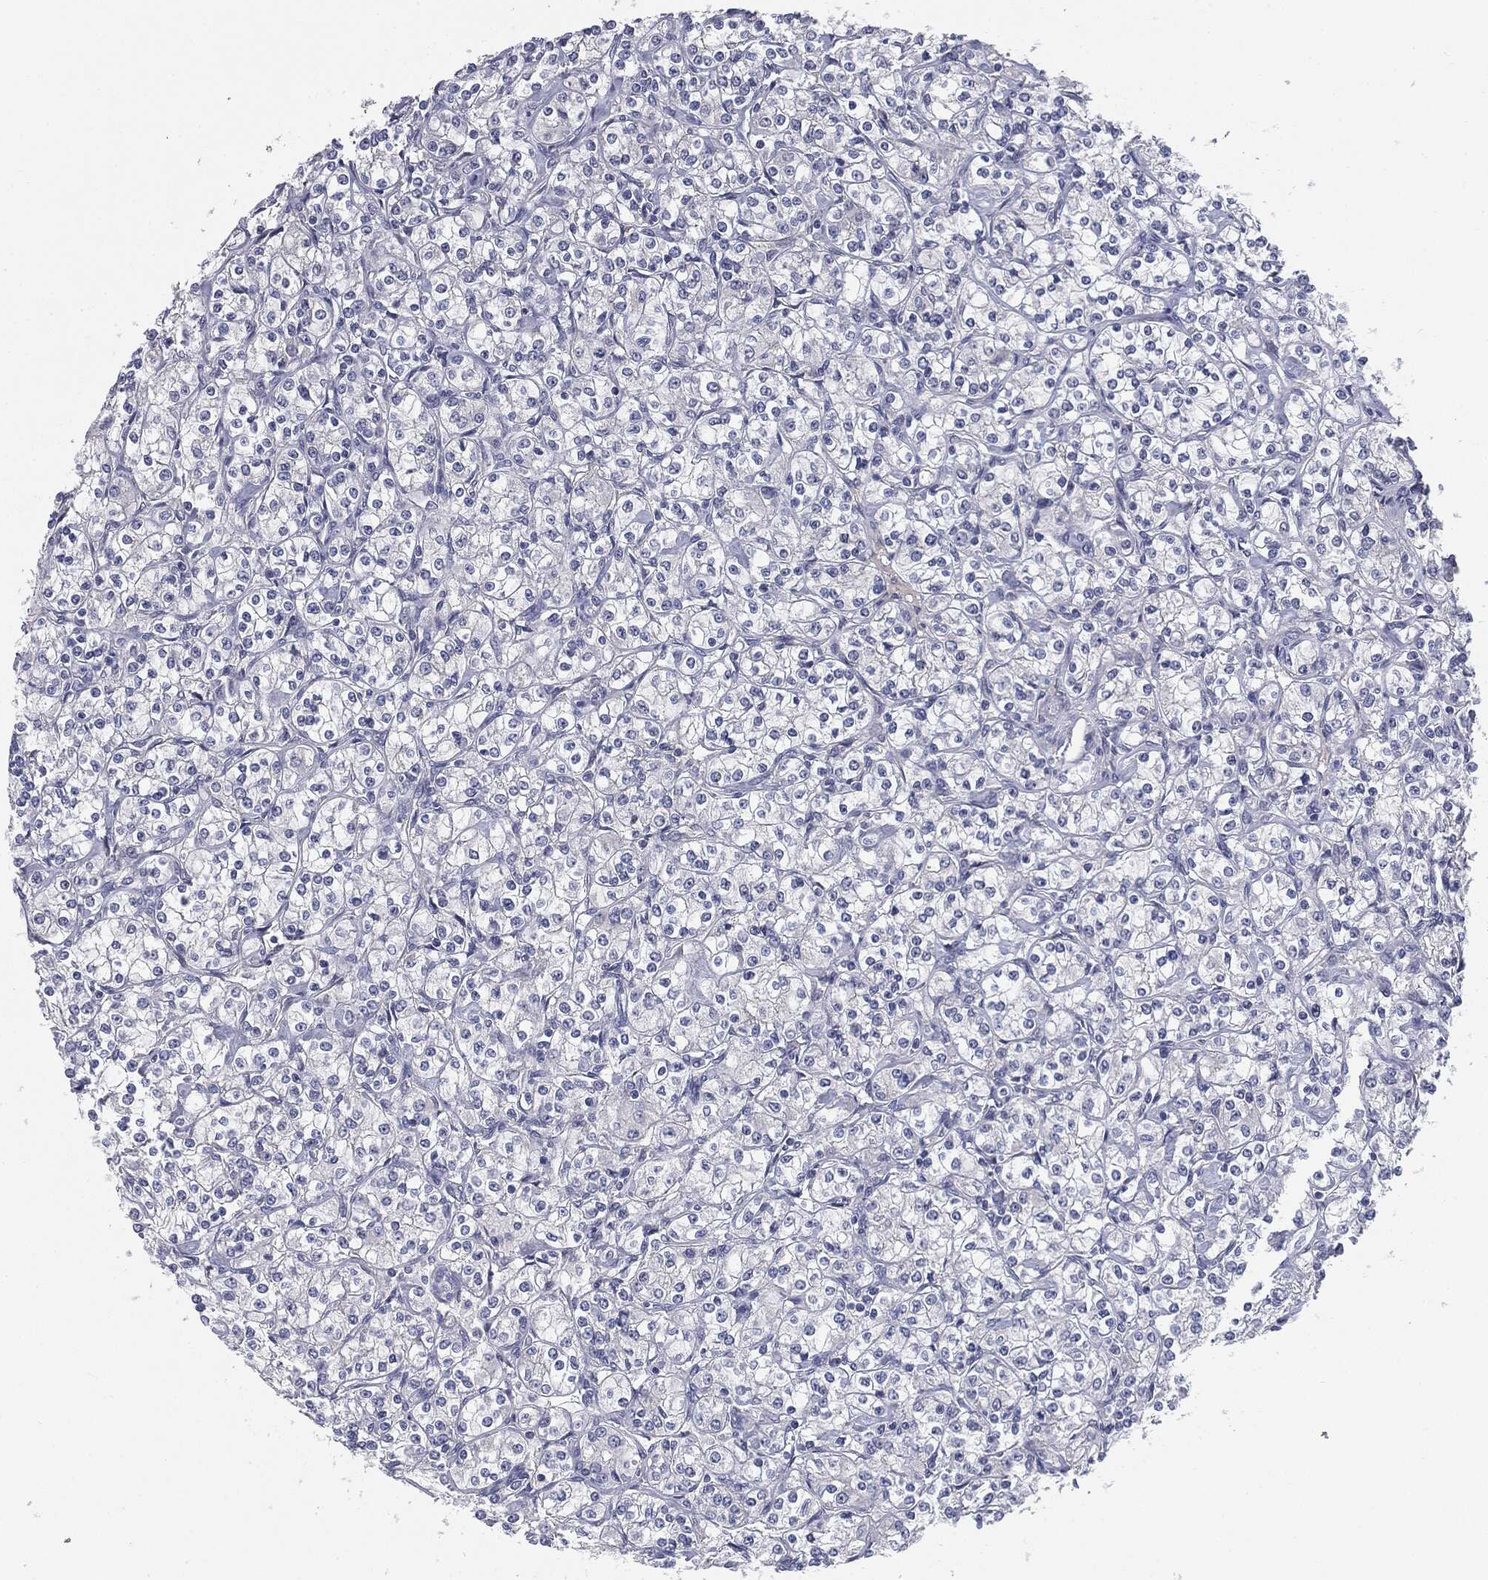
{"staining": {"intensity": "negative", "quantity": "none", "location": "none"}, "tissue": "renal cancer", "cell_type": "Tumor cells", "image_type": "cancer", "snomed": [{"axis": "morphology", "description": "Adenocarcinoma, NOS"}, {"axis": "topography", "description": "Kidney"}], "caption": "This photomicrograph is of adenocarcinoma (renal) stained with immunohistochemistry to label a protein in brown with the nuclei are counter-stained blue. There is no positivity in tumor cells.", "gene": "KRT5", "patient": {"sex": "male", "age": 77}}